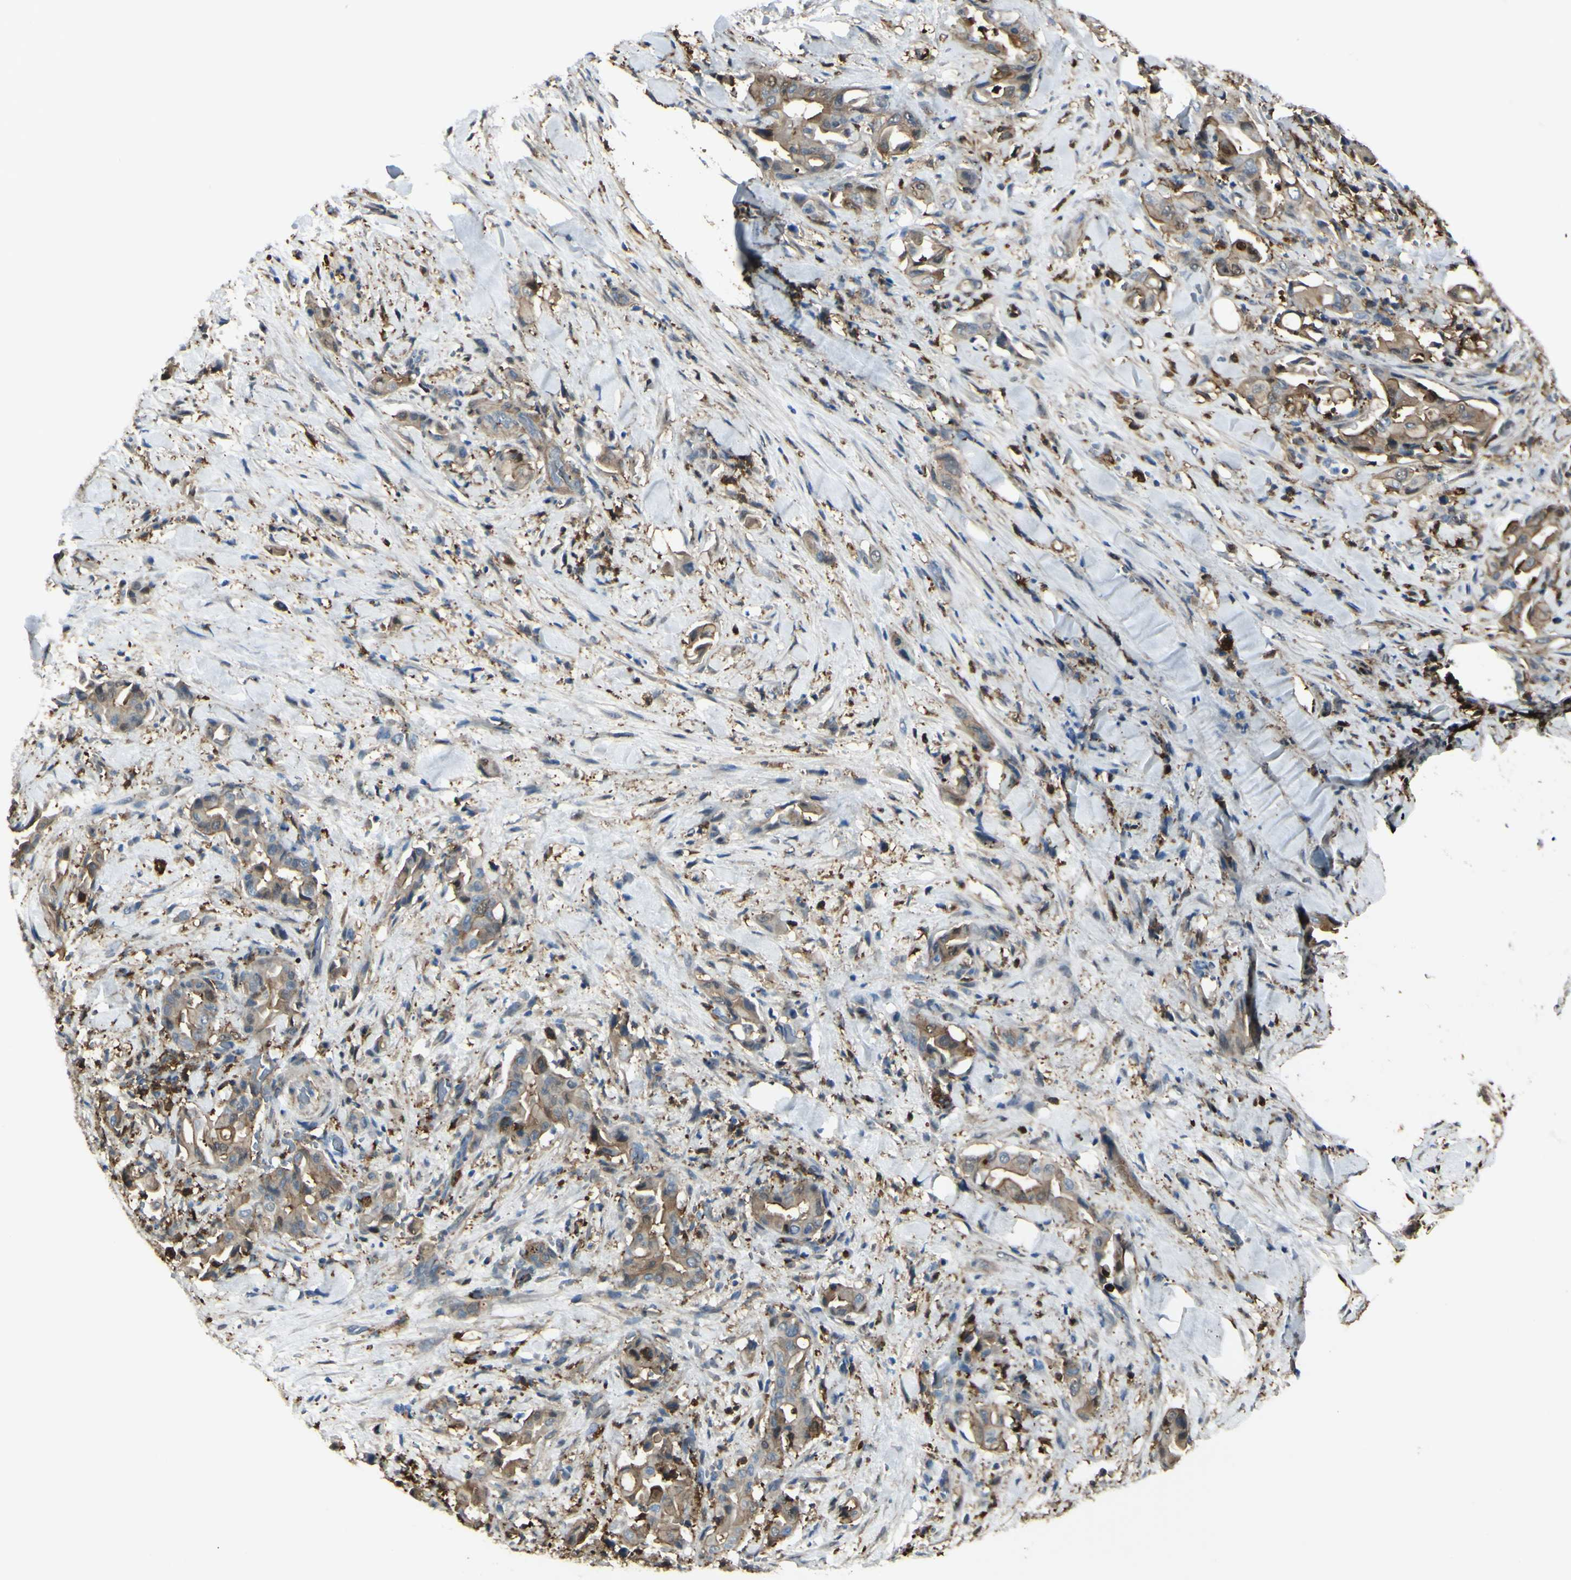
{"staining": {"intensity": "moderate", "quantity": "<25%", "location": "cytoplasmic/membranous"}, "tissue": "liver cancer", "cell_type": "Tumor cells", "image_type": "cancer", "snomed": [{"axis": "morphology", "description": "Cholangiocarcinoma"}, {"axis": "topography", "description": "Liver"}], "caption": "Protein staining of liver cancer tissue demonstrates moderate cytoplasmic/membranous expression in approximately <25% of tumor cells.", "gene": "GSN", "patient": {"sex": "female", "age": 68}}